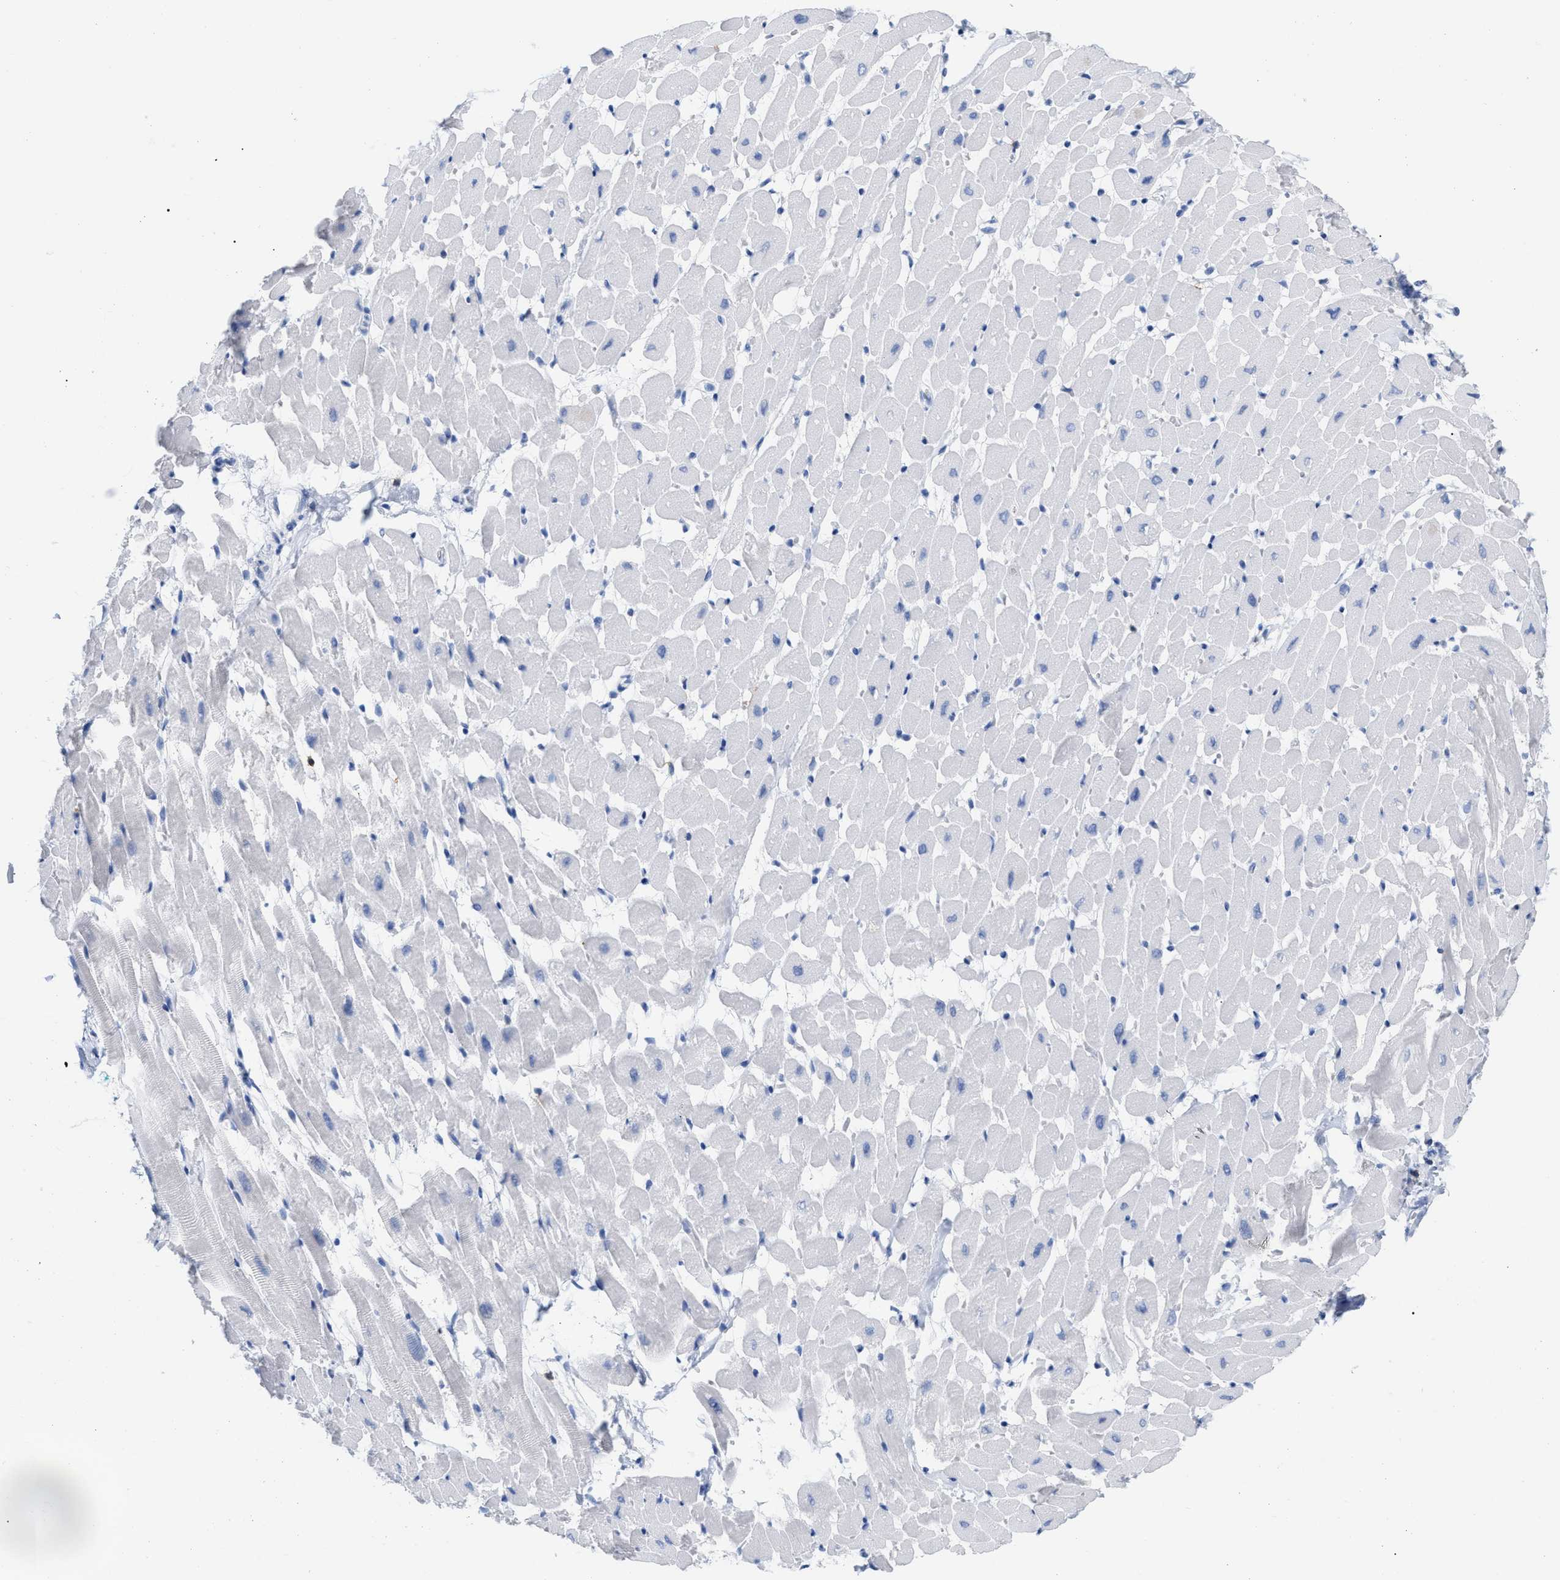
{"staining": {"intensity": "negative", "quantity": "none", "location": "none"}, "tissue": "heart muscle", "cell_type": "Cardiomyocytes", "image_type": "normal", "snomed": [{"axis": "morphology", "description": "Normal tissue, NOS"}, {"axis": "topography", "description": "Heart"}], "caption": "Cardiomyocytes are negative for brown protein staining in unremarkable heart muscle. (DAB (3,3'-diaminobenzidine) immunohistochemistry (IHC) visualized using brightfield microscopy, high magnification).", "gene": "CD5", "patient": {"sex": "male", "age": 45}}